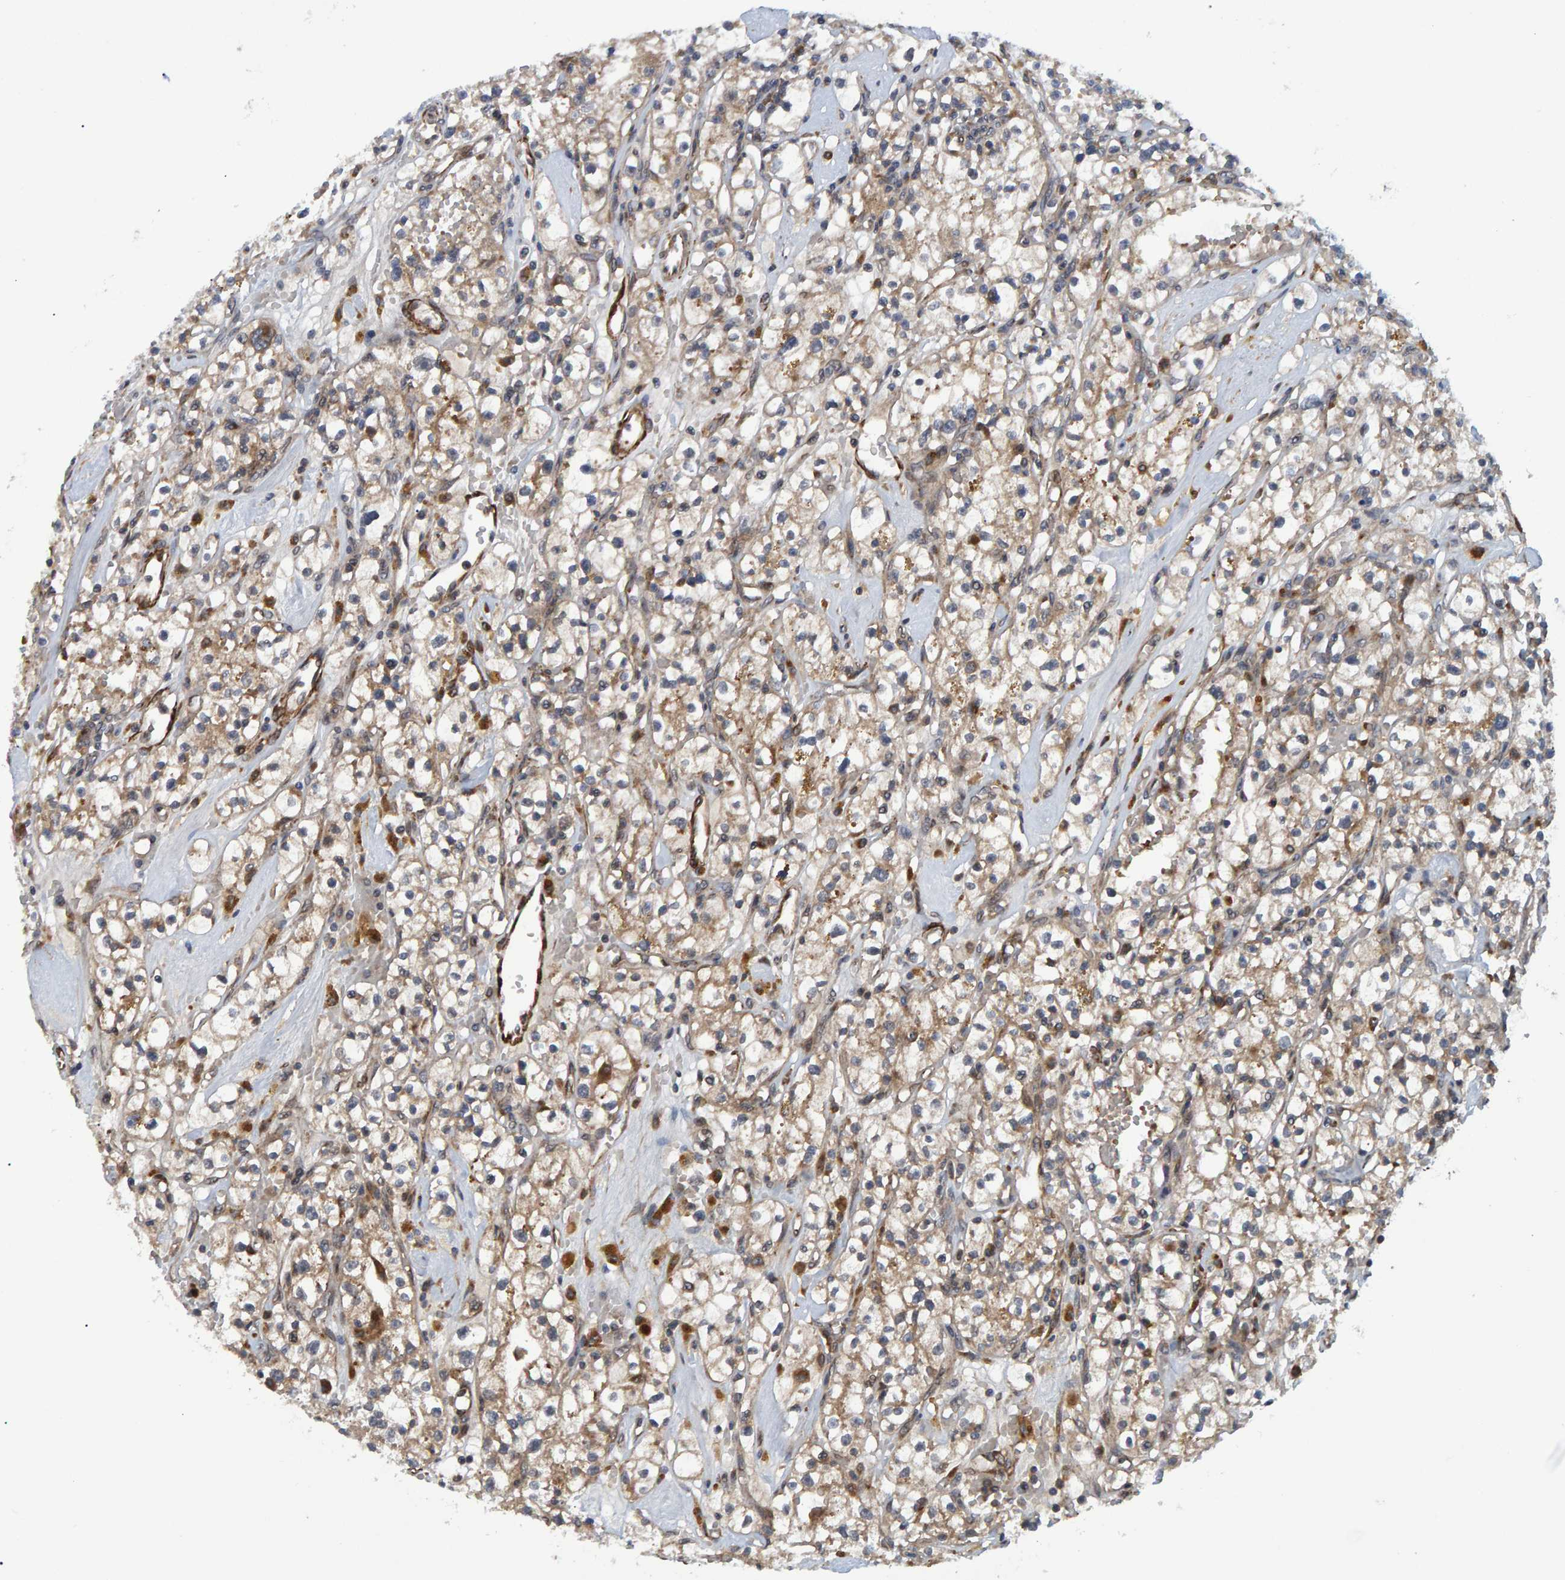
{"staining": {"intensity": "weak", "quantity": ">75%", "location": "cytoplasmic/membranous"}, "tissue": "renal cancer", "cell_type": "Tumor cells", "image_type": "cancer", "snomed": [{"axis": "morphology", "description": "Adenocarcinoma, NOS"}, {"axis": "topography", "description": "Kidney"}], "caption": "Protein expression analysis of human adenocarcinoma (renal) reveals weak cytoplasmic/membranous positivity in approximately >75% of tumor cells.", "gene": "ATP6V1H", "patient": {"sex": "male", "age": 56}}